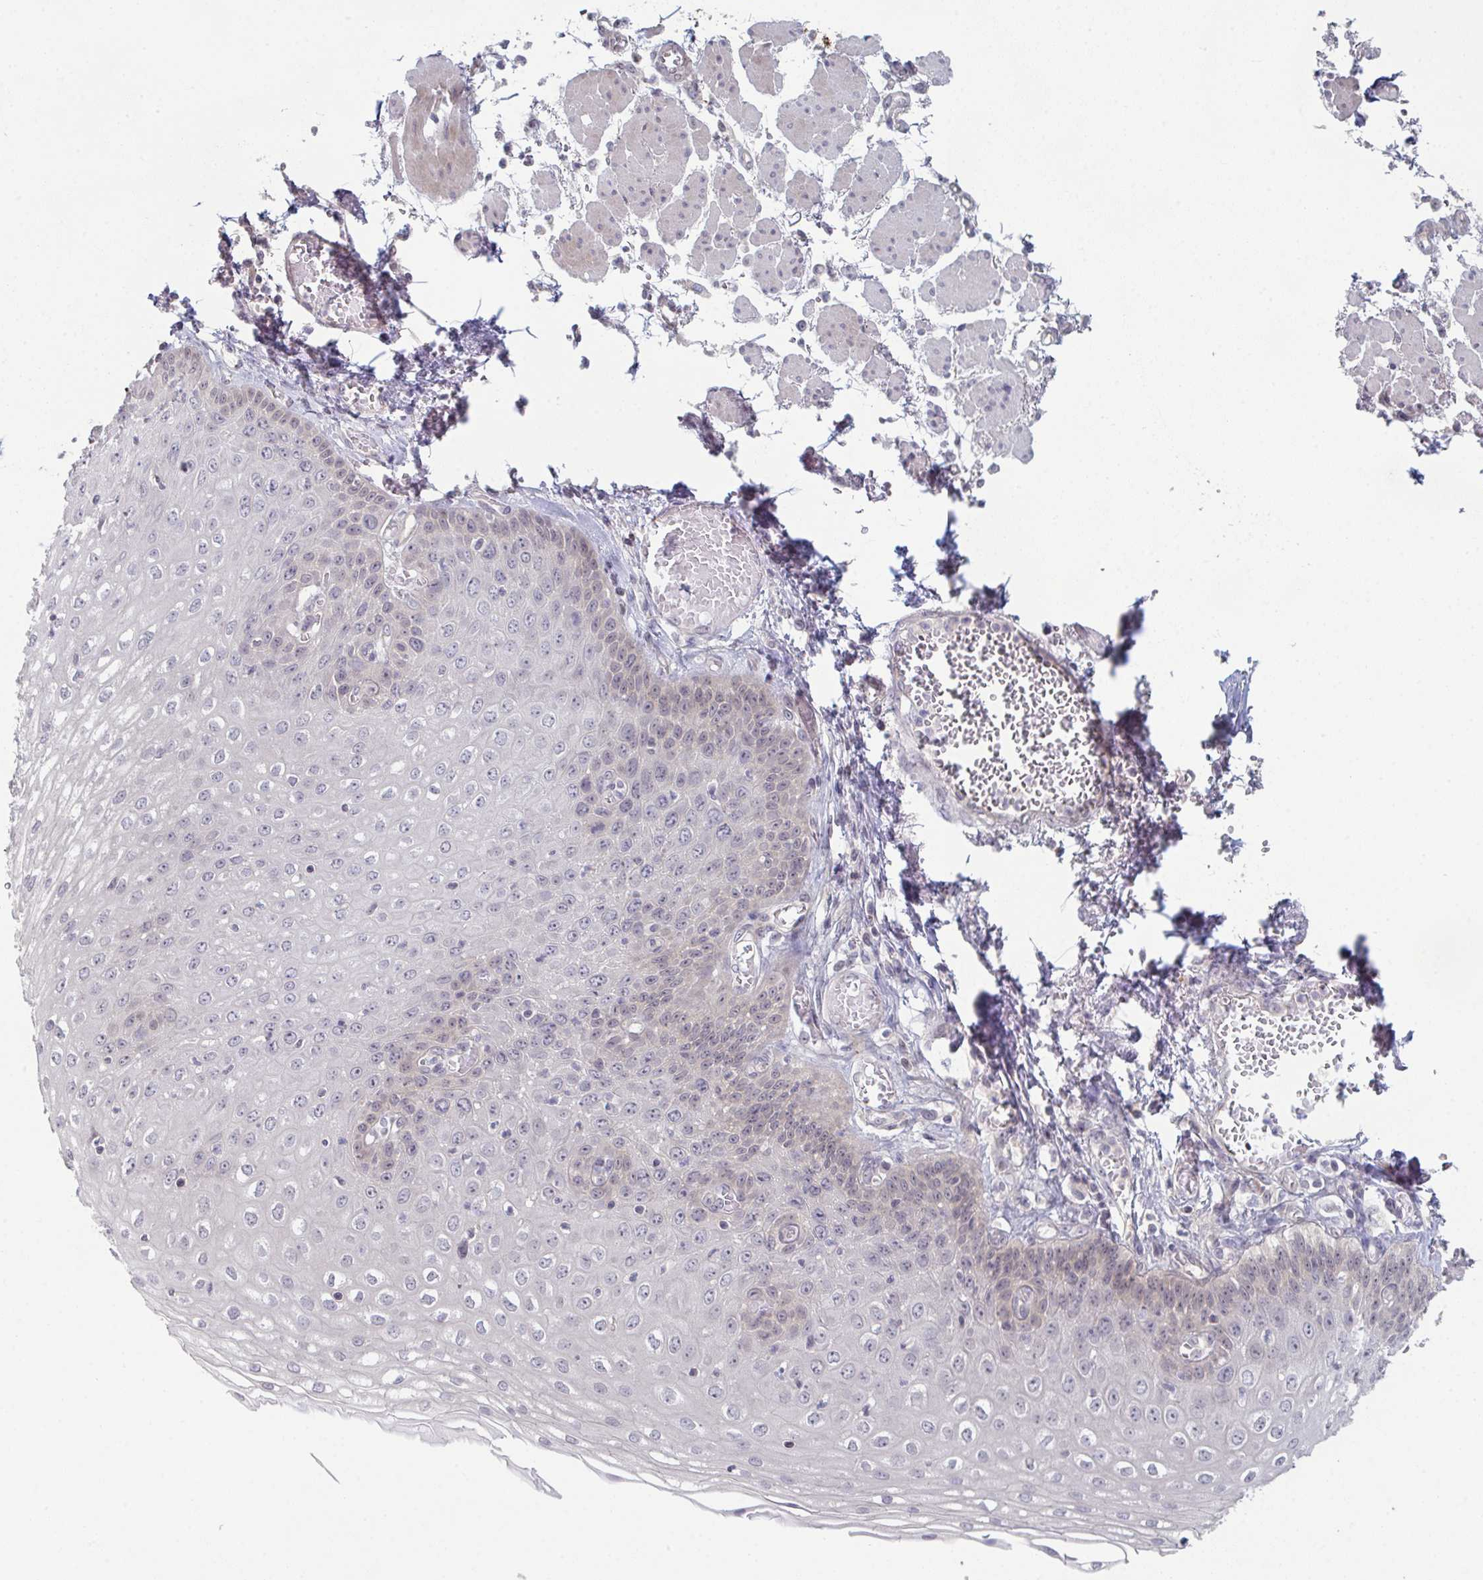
{"staining": {"intensity": "negative", "quantity": "none", "location": "none"}, "tissue": "esophagus", "cell_type": "Squamous epithelial cells", "image_type": "normal", "snomed": [{"axis": "morphology", "description": "Normal tissue, NOS"}, {"axis": "morphology", "description": "Adenocarcinoma, NOS"}, {"axis": "topography", "description": "Esophagus"}], "caption": "DAB (3,3'-diaminobenzidine) immunohistochemical staining of normal esophagus exhibits no significant expression in squamous epithelial cells.", "gene": "ZNF214", "patient": {"sex": "male", "age": 81}}